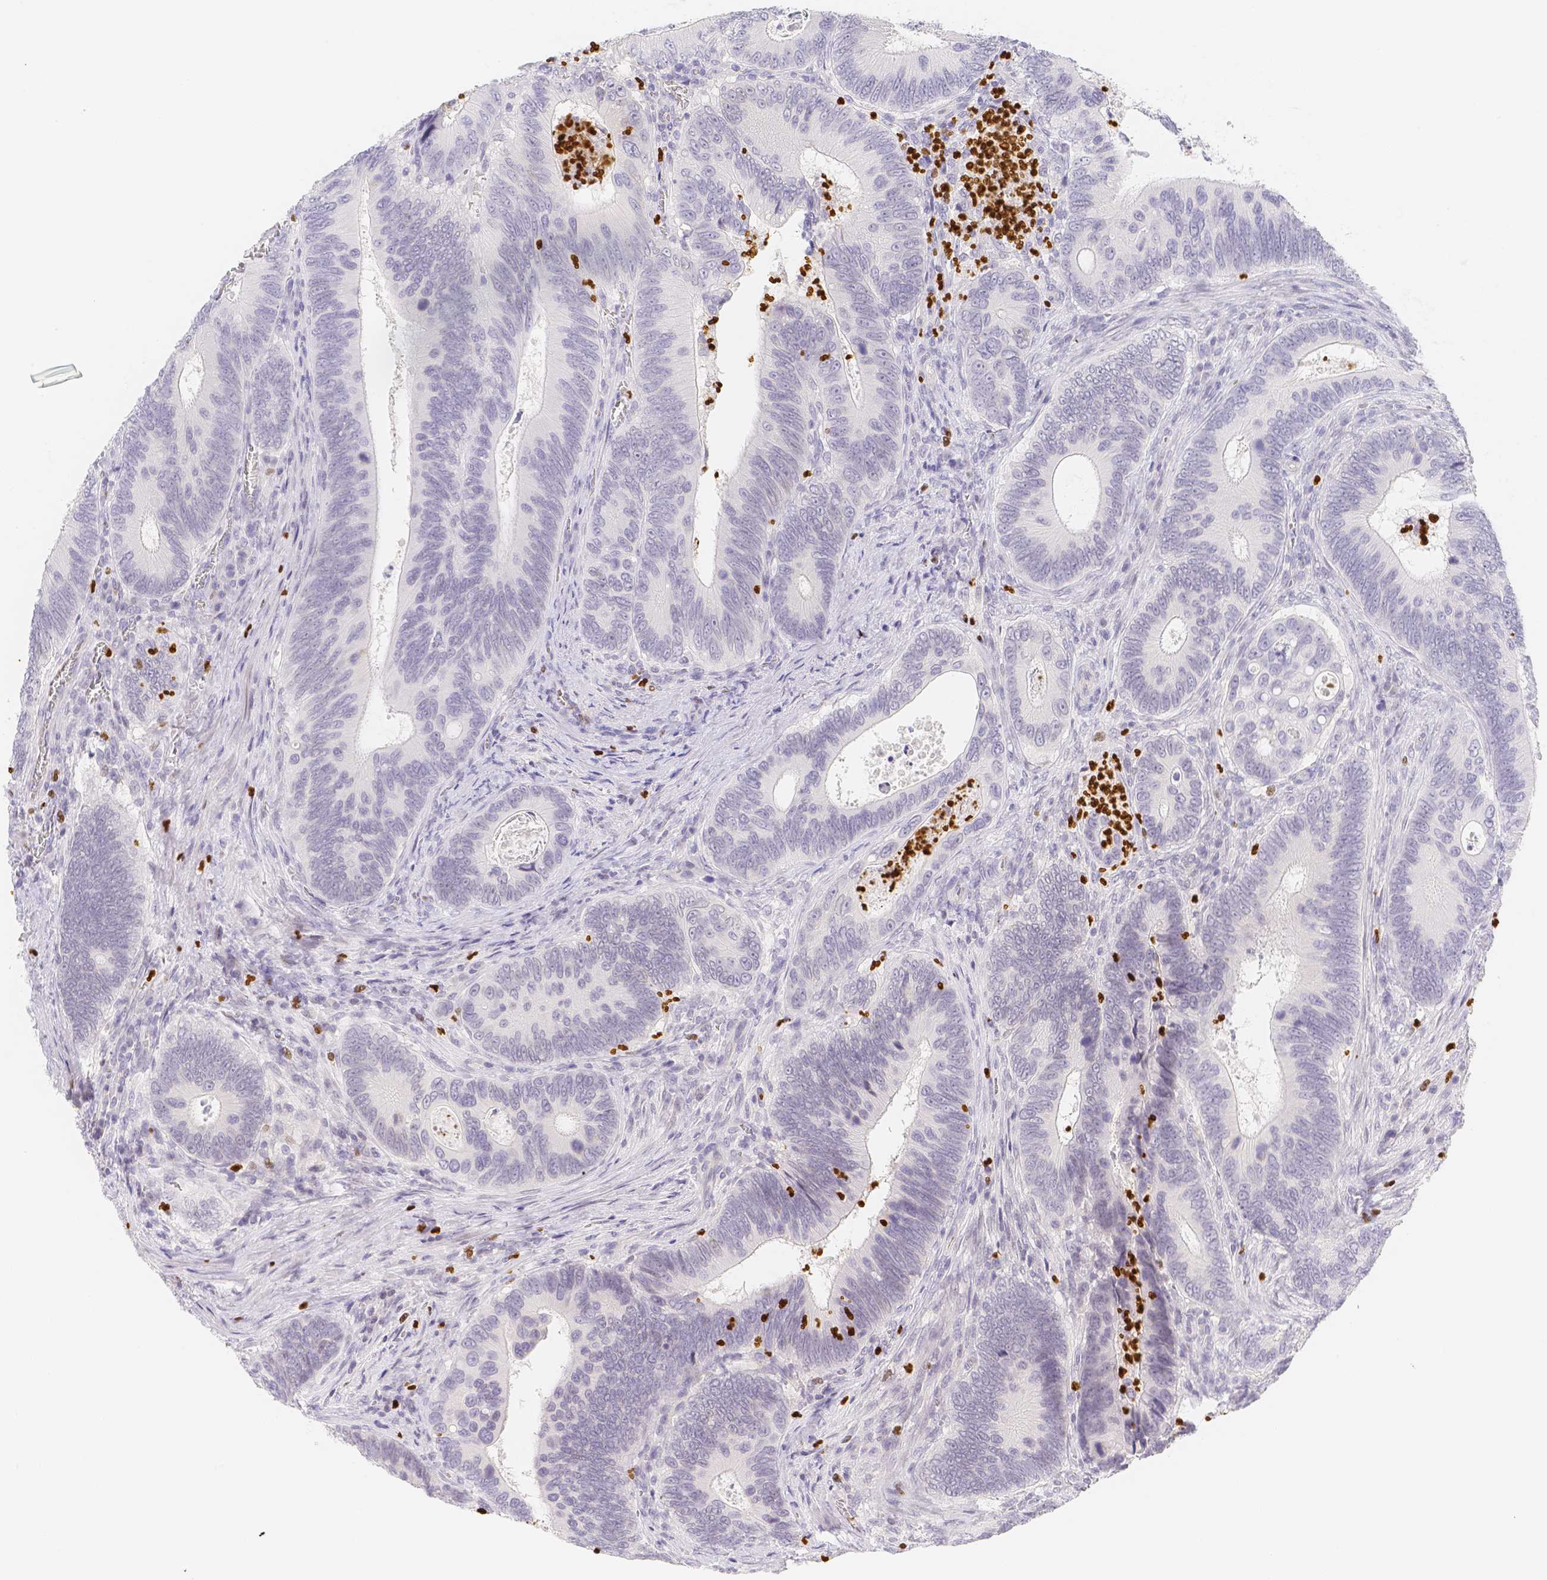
{"staining": {"intensity": "negative", "quantity": "none", "location": "none"}, "tissue": "colorectal cancer", "cell_type": "Tumor cells", "image_type": "cancer", "snomed": [{"axis": "morphology", "description": "Inflammation, NOS"}, {"axis": "morphology", "description": "Adenocarcinoma, NOS"}, {"axis": "topography", "description": "Colon"}], "caption": "Photomicrograph shows no protein expression in tumor cells of colorectal cancer (adenocarcinoma) tissue.", "gene": "PADI4", "patient": {"sex": "male", "age": 72}}